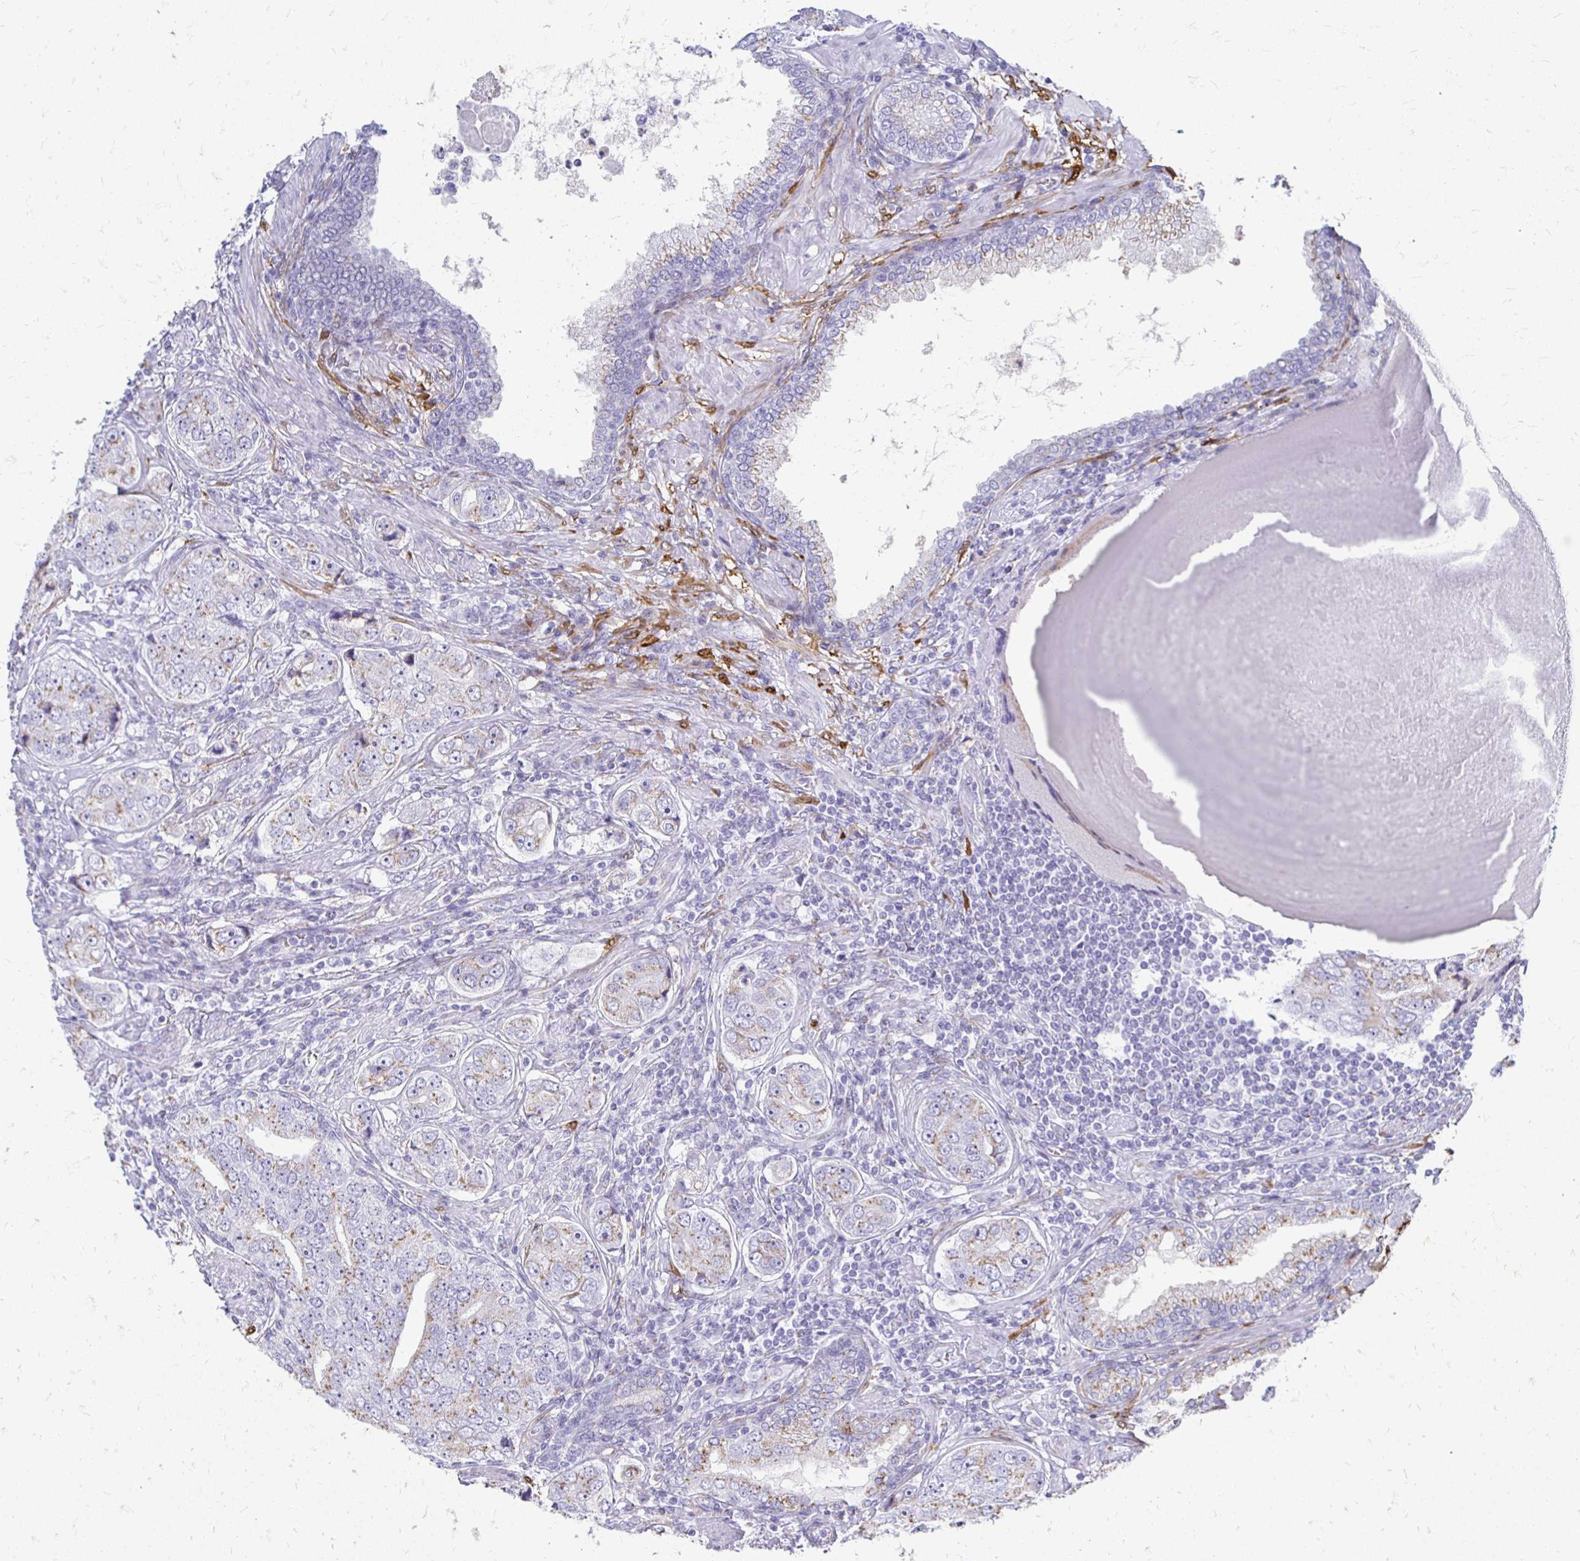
{"staining": {"intensity": "weak", "quantity": "25%-75%", "location": "cytoplasmic/membranous"}, "tissue": "prostate cancer", "cell_type": "Tumor cells", "image_type": "cancer", "snomed": [{"axis": "morphology", "description": "Adenocarcinoma, High grade"}, {"axis": "topography", "description": "Prostate"}], "caption": "Adenocarcinoma (high-grade) (prostate) stained with a brown dye shows weak cytoplasmic/membranous positive positivity in approximately 25%-75% of tumor cells.", "gene": "PAGE4", "patient": {"sex": "male", "age": 60}}